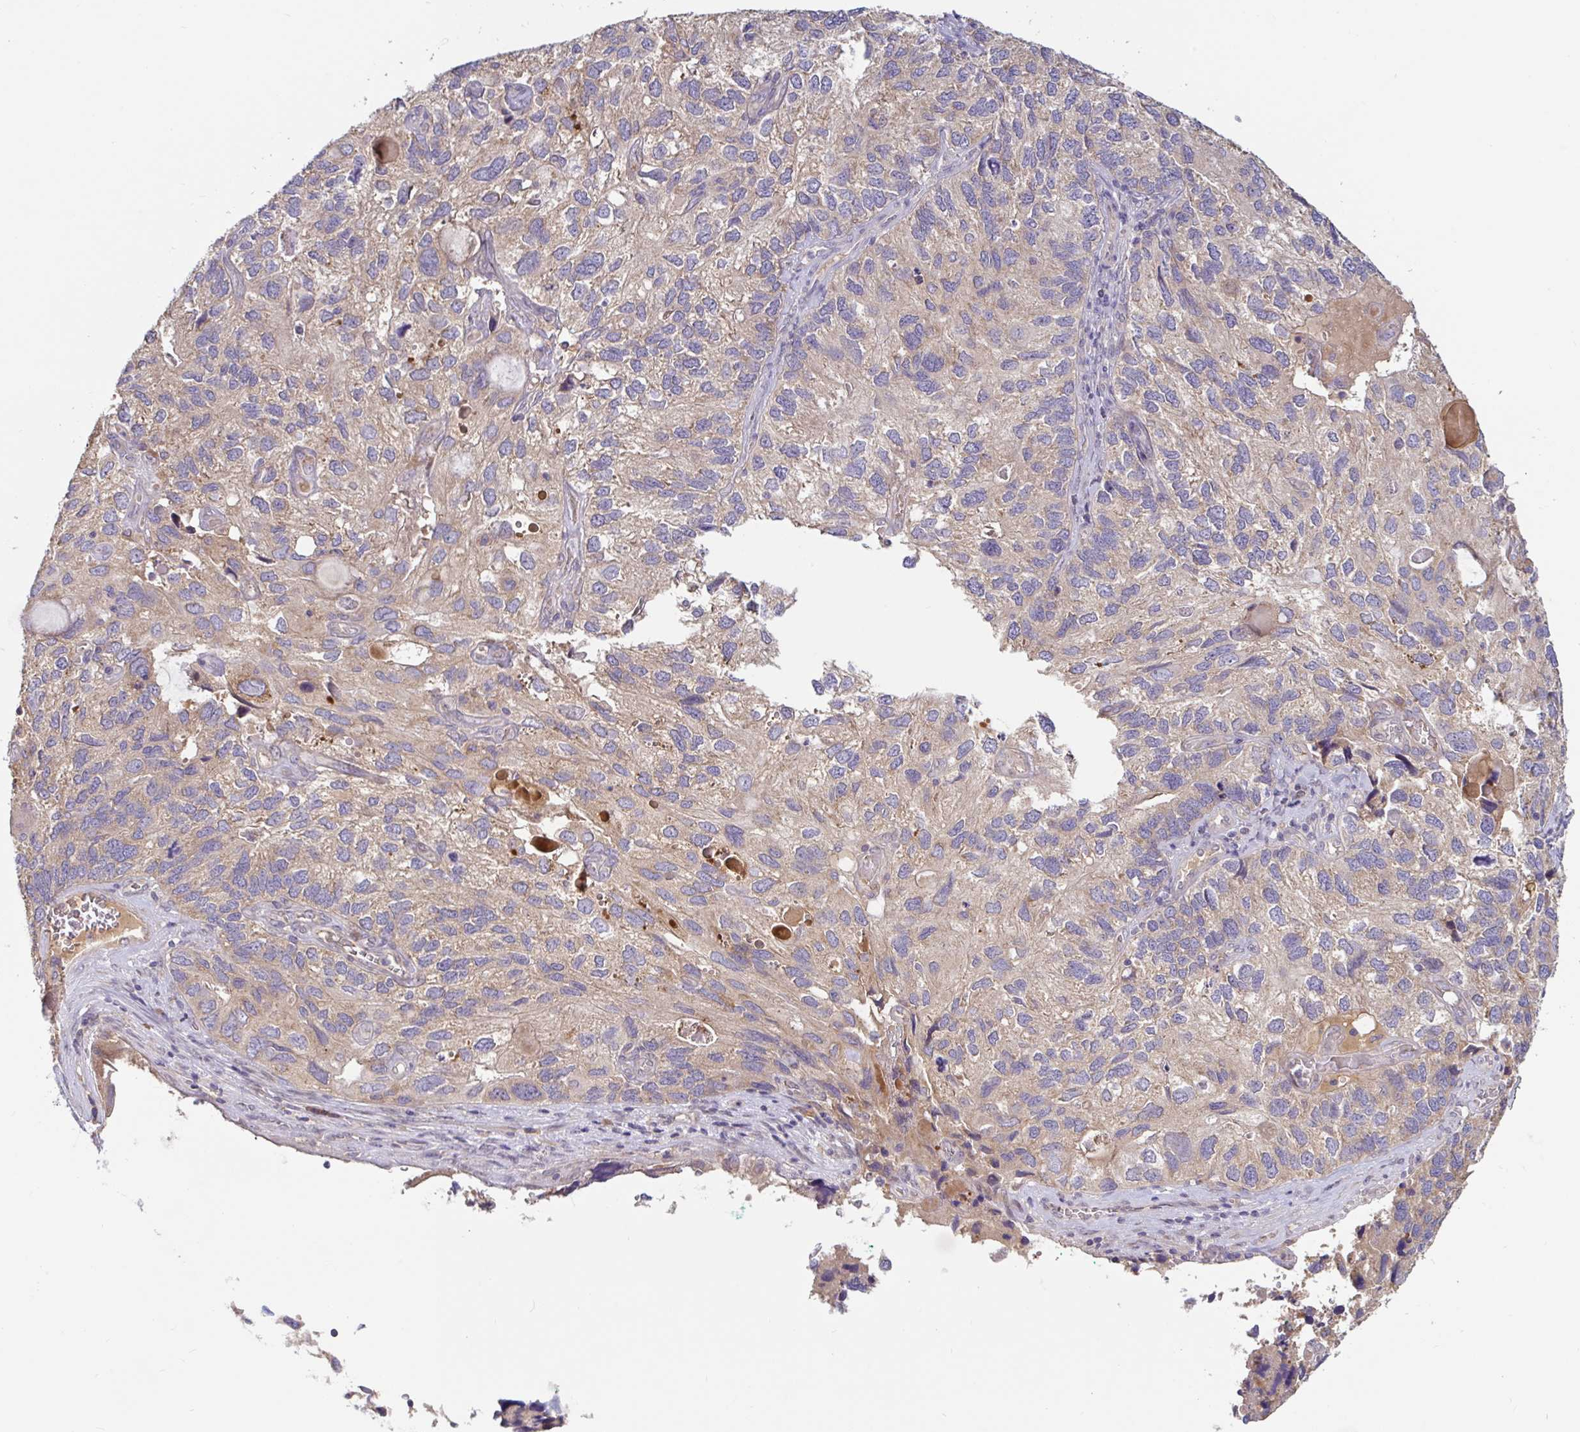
{"staining": {"intensity": "weak", "quantity": "<25%", "location": "cytoplasmic/membranous"}, "tissue": "endometrial cancer", "cell_type": "Tumor cells", "image_type": "cancer", "snomed": [{"axis": "morphology", "description": "Carcinoma, NOS"}, {"axis": "topography", "description": "Uterus"}], "caption": "An IHC histopathology image of endometrial carcinoma is shown. There is no staining in tumor cells of endometrial carcinoma.", "gene": "LARP1", "patient": {"sex": "female", "age": 76}}